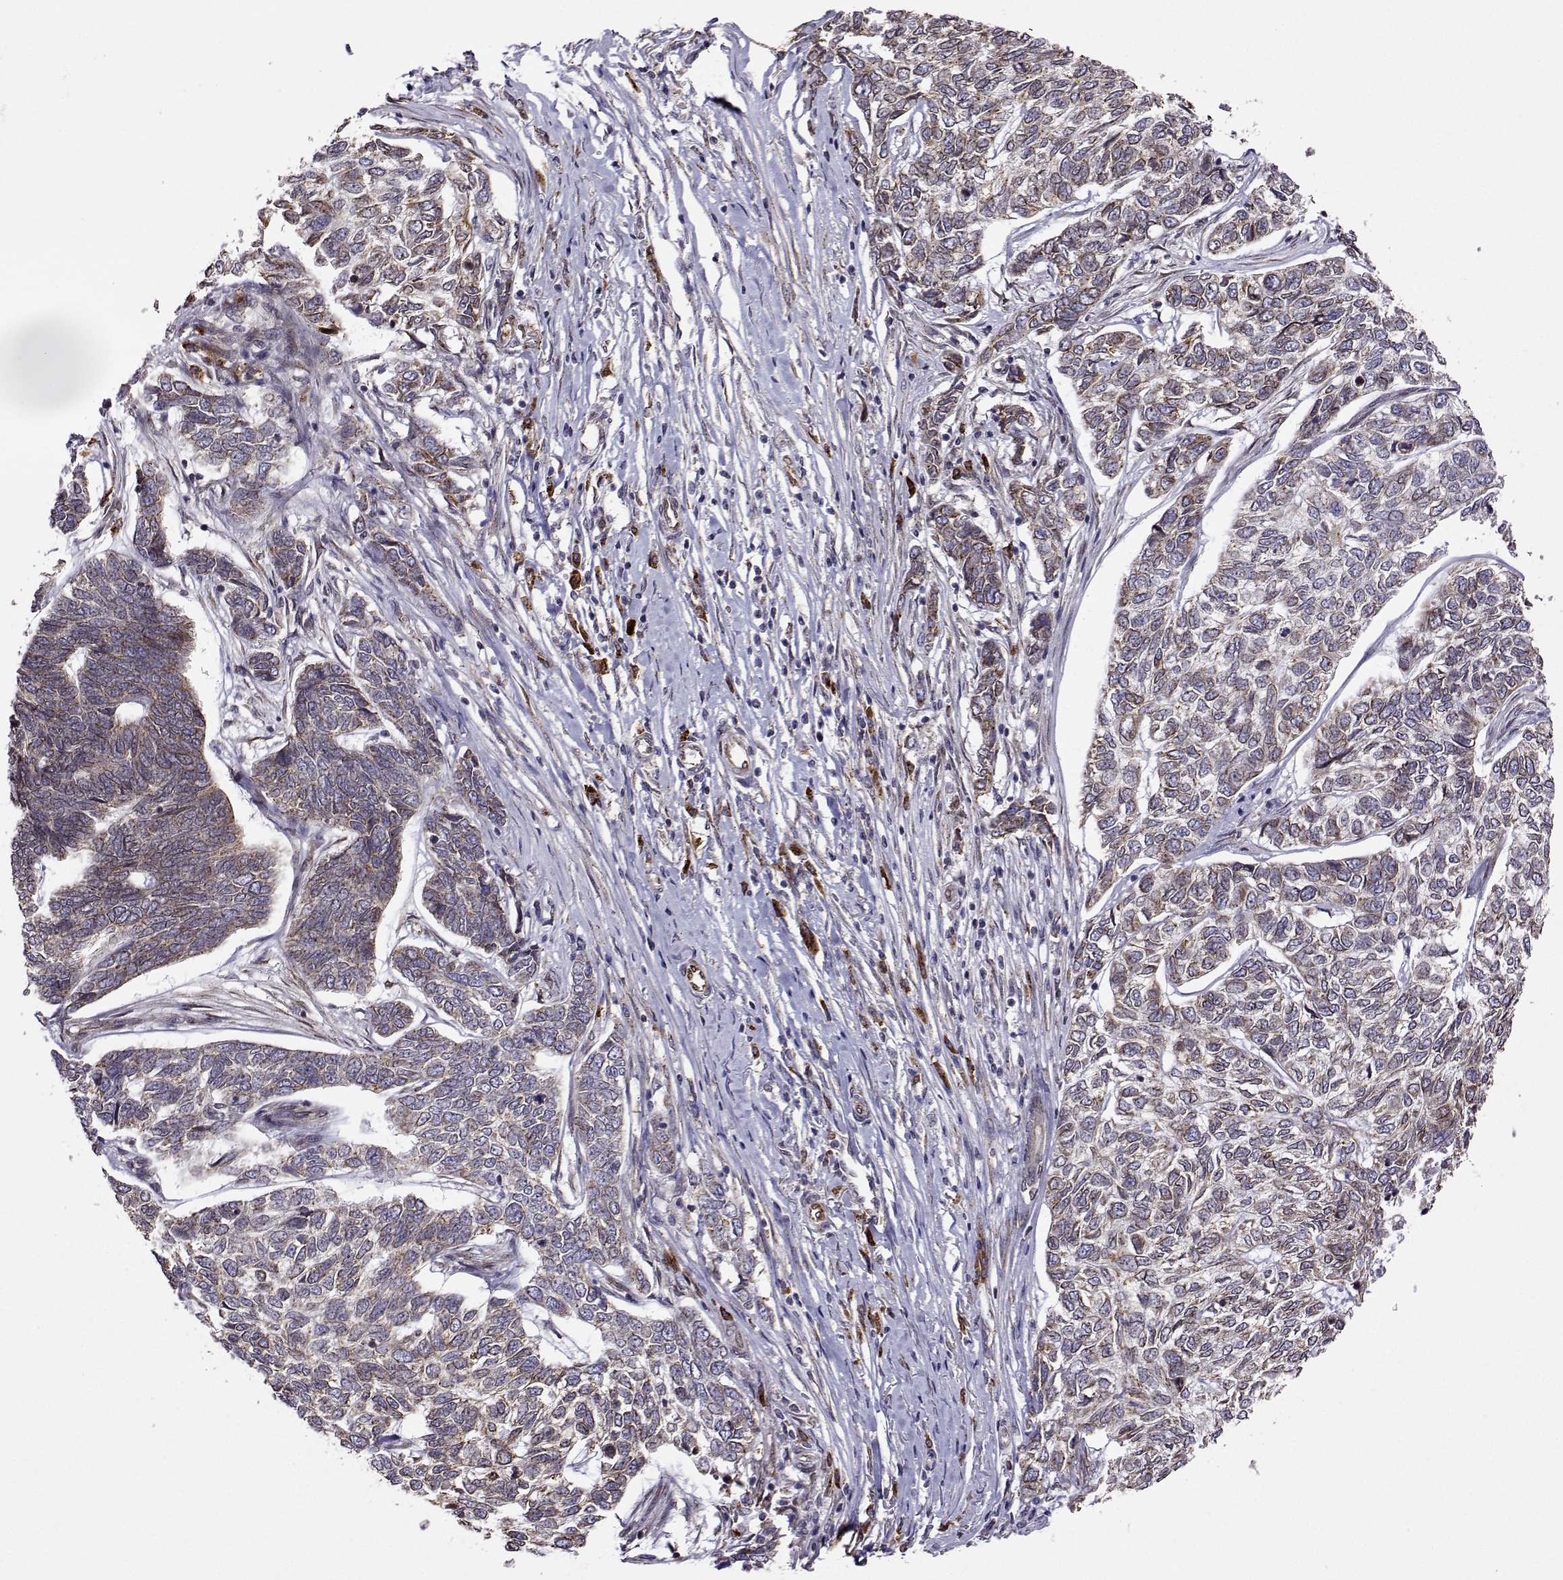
{"staining": {"intensity": "weak", "quantity": "25%-75%", "location": "cytoplasmic/membranous"}, "tissue": "skin cancer", "cell_type": "Tumor cells", "image_type": "cancer", "snomed": [{"axis": "morphology", "description": "Basal cell carcinoma"}, {"axis": "topography", "description": "Skin"}], "caption": "Weak cytoplasmic/membranous positivity is appreciated in approximately 25%-75% of tumor cells in basal cell carcinoma (skin).", "gene": "PGRMC2", "patient": {"sex": "female", "age": 65}}